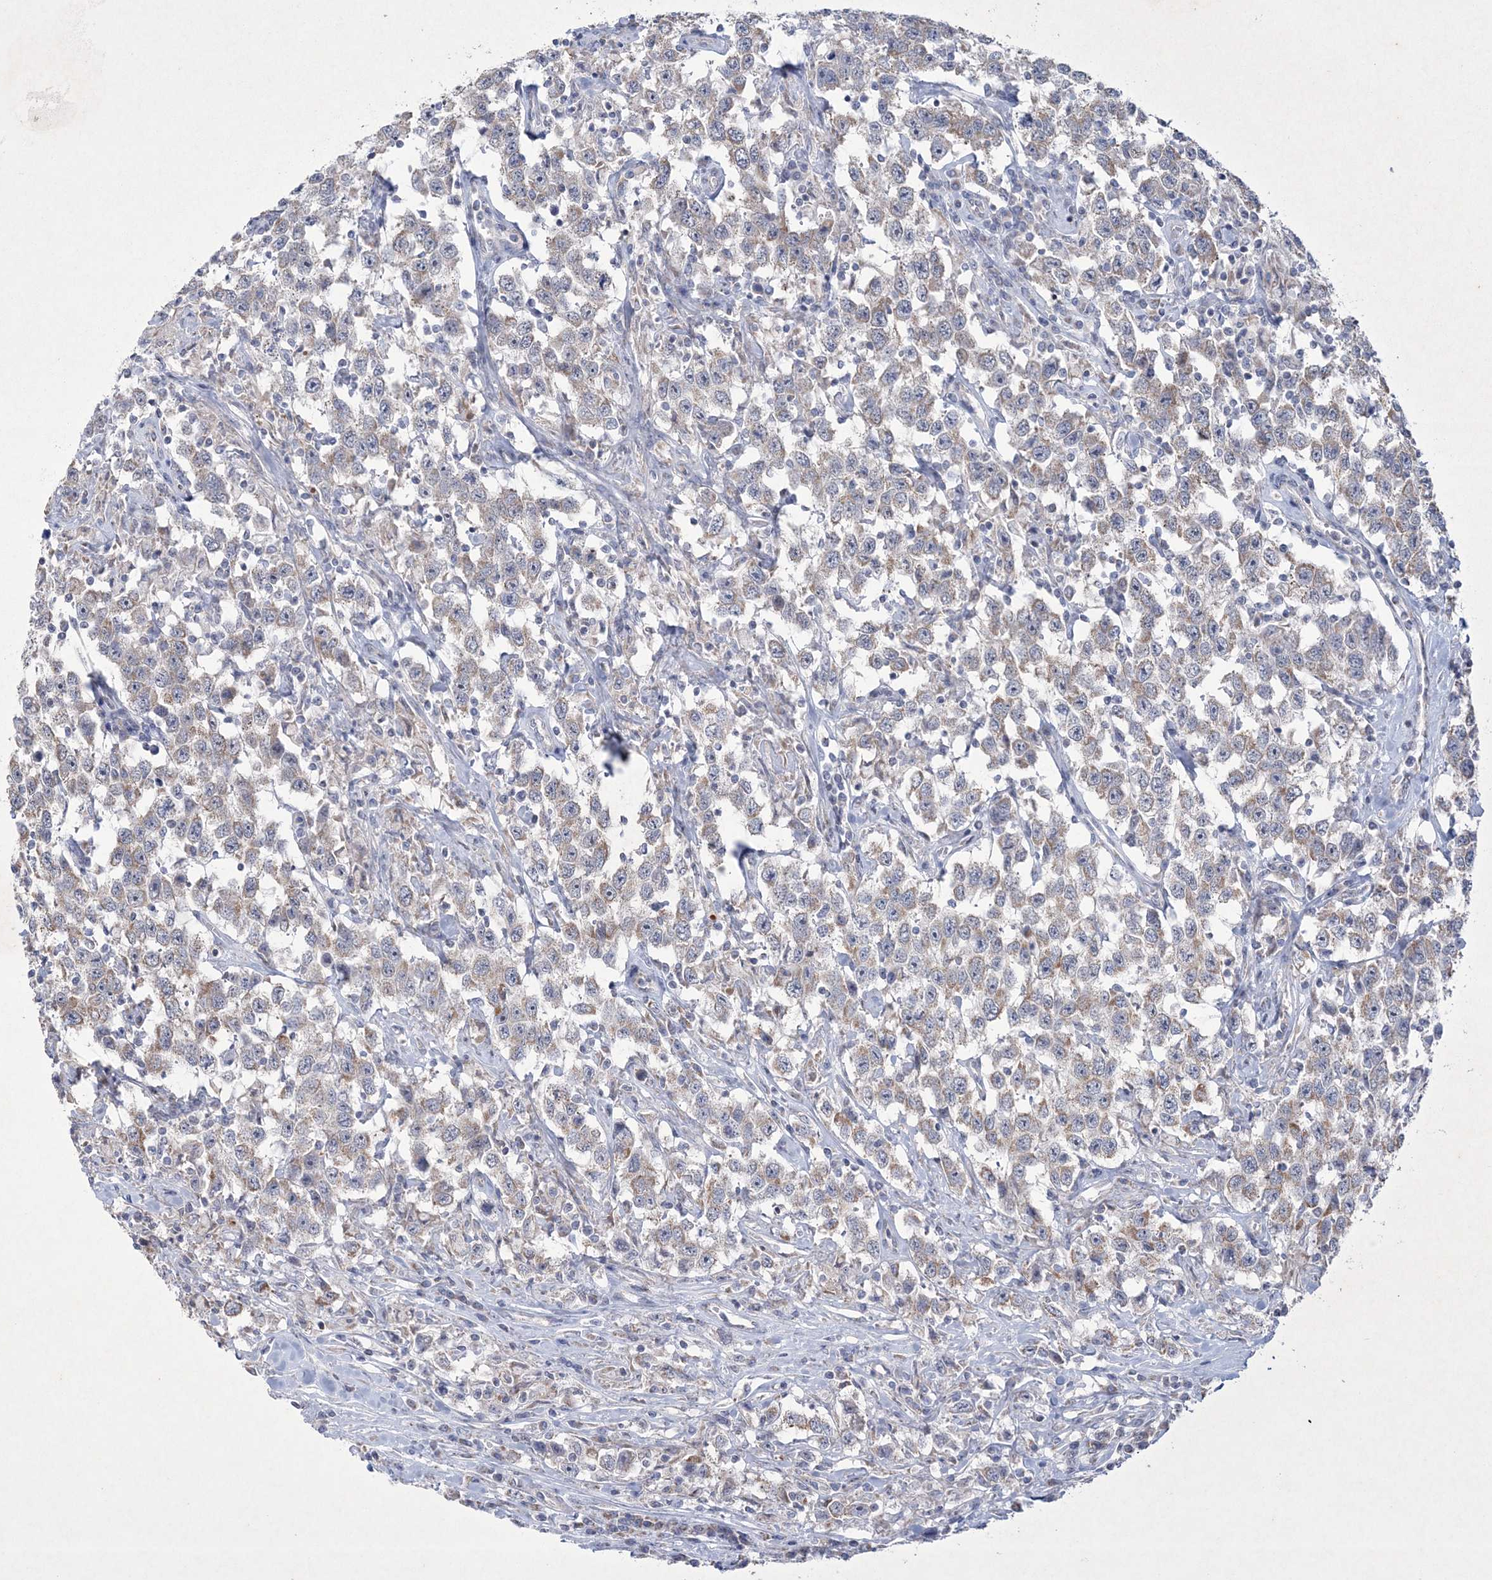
{"staining": {"intensity": "weak", "quantity": ">75%", "location": "cytoplasmic/membranous"}, "tissue": "testis cancer", "cell_type": "Tumor cells", "image_type": "cancer", "snomed": [{"axis": "morphology", "description": "Seminoma, NOS"}, {"axis": "topography", "description": "Testis"}], "caption": "Protein staining of seminoma (testis) tissue shows weak cytoplasmic/membranous positivity in about >75% of tumor cells. The protein is stained brown, and the nuclei are stained in blue (DAB IHC with brightfield microscopy, high magnification).", "gene": "CES4A", "patient": {"sex": "male", "age": 41}}